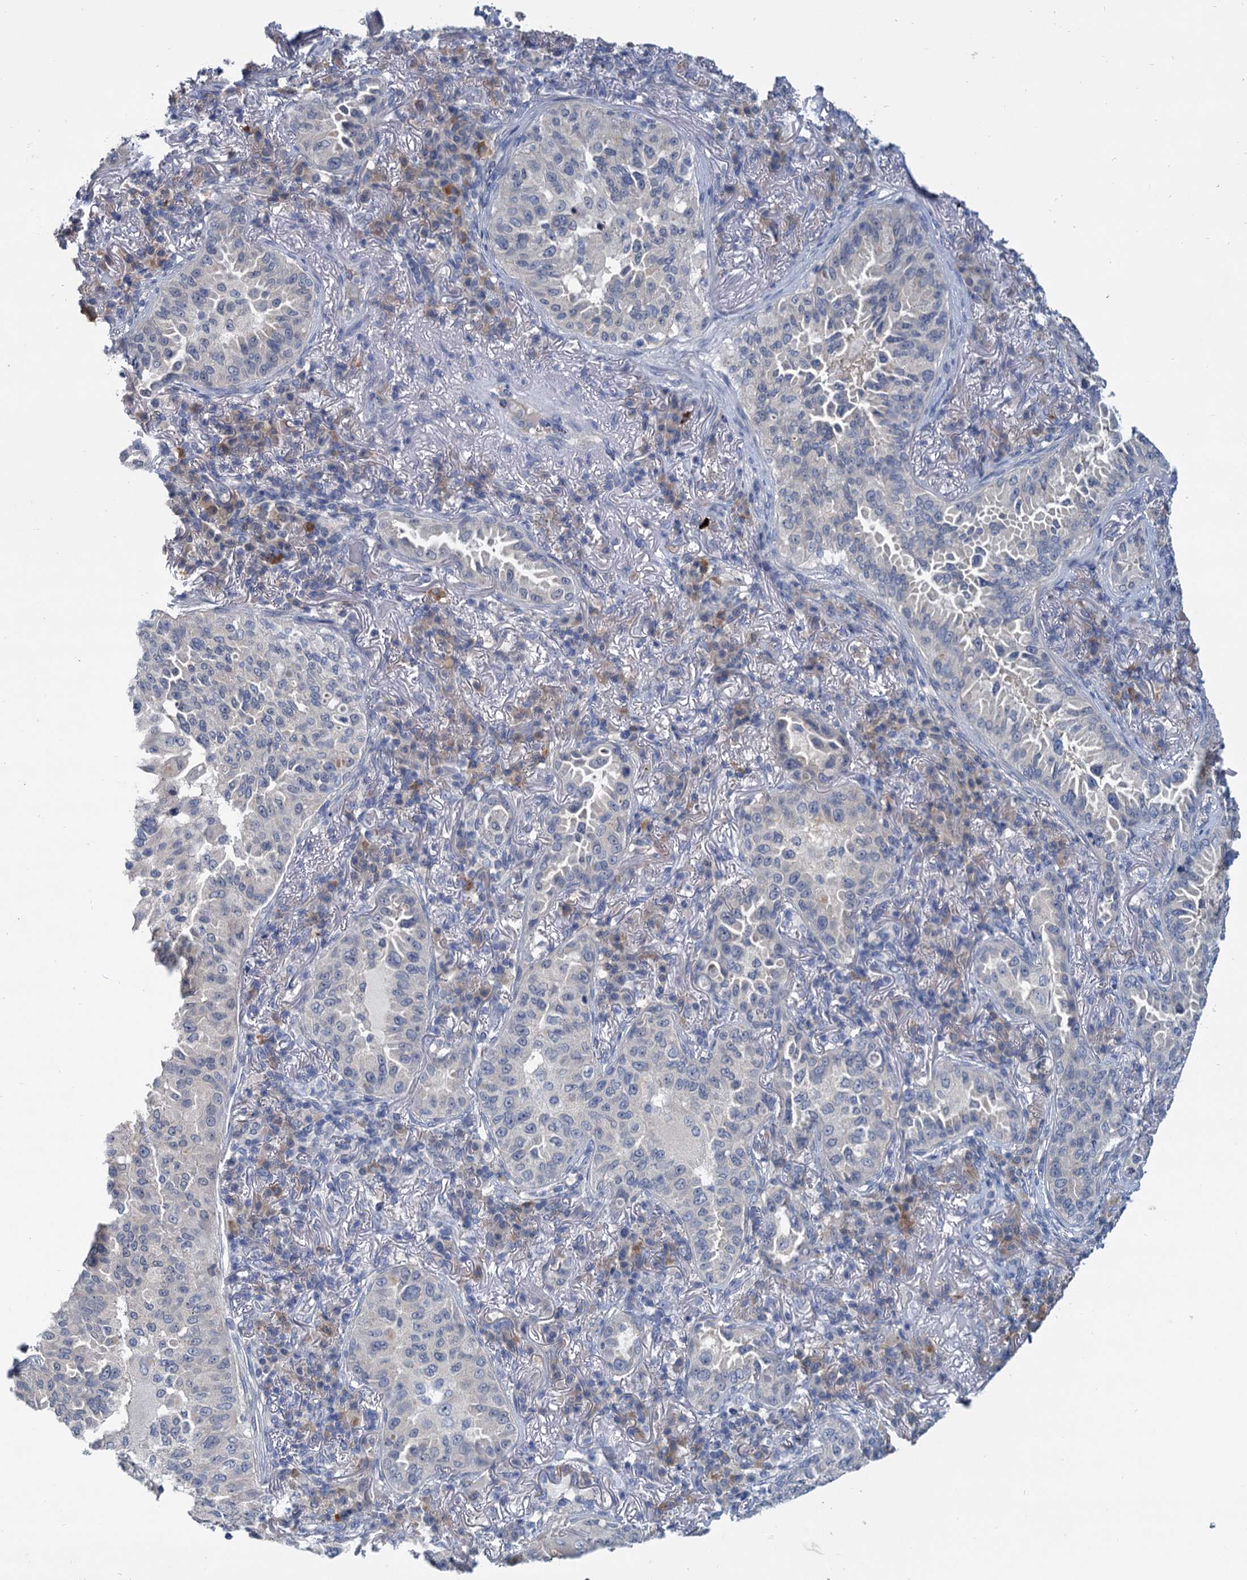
{"staining": {"intensity": "negative", "quantity": "none", "location": "none"}, "tissue": "lung cancer", "cell_type": "Tumor cells", "image_type": "cancer", "snomed": [{"axis": "morphology", "description": "Adenocarcinoma, NOS"}, {"axis": "topography", "description": "Lung"}], "caption": "This micrograph is of lung cancer (adenocarcinoma) stained with immunohistochemistry (IHC) to label a protein in brown with the nuclei are counter-stained blue. There is no staining in tumor cells. The staining was performed using DAB to visualize the protein expression in brown, while the nuclei were stained in blue with hematoxylin (Magnification: 20x).", "gene": "ANKRD42", "patient": {"sex": "female", "age": 69}}